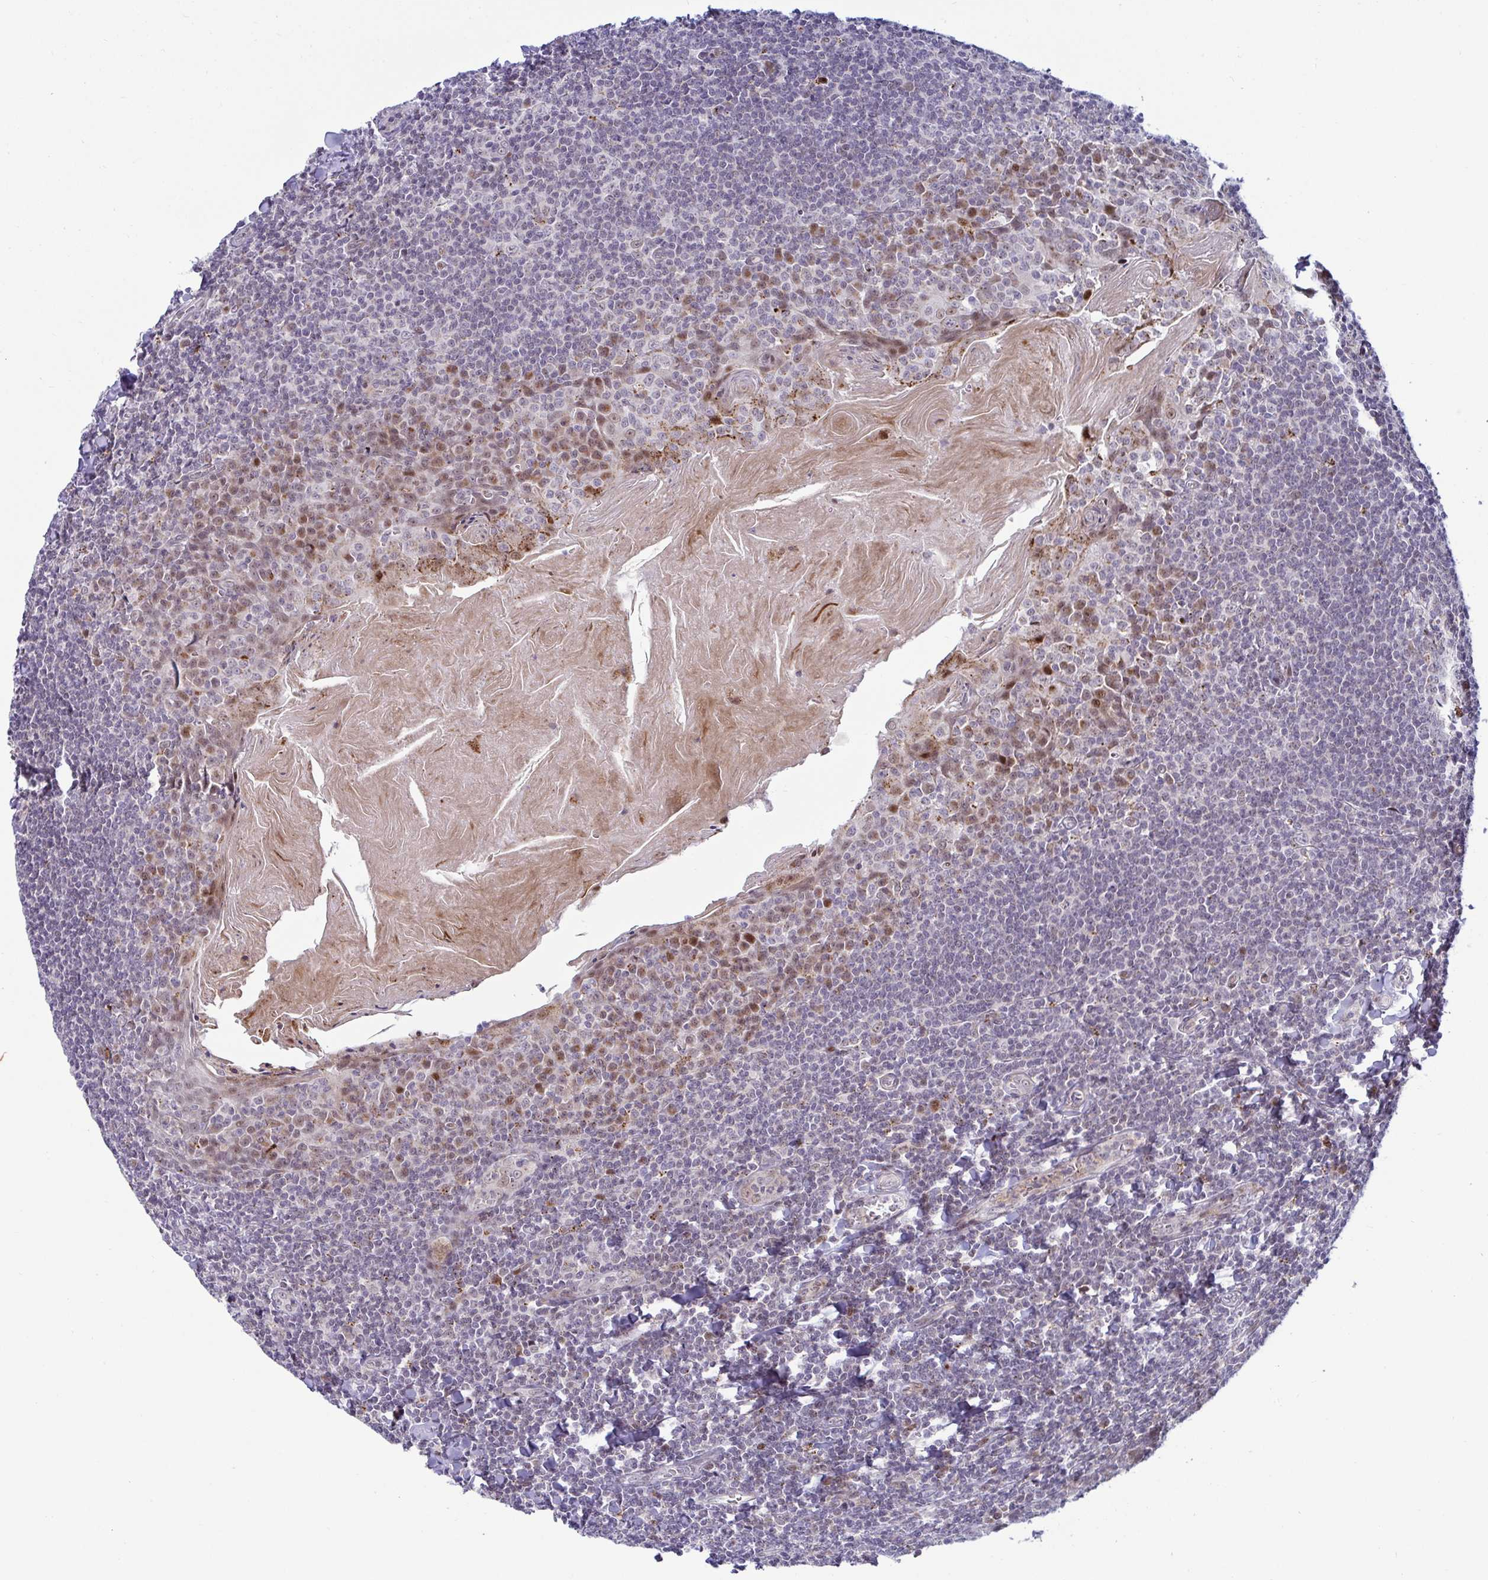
{"staining": {"intensity": "weak", "quantity": "<25%", "location": "cytoplasmic/membranous"}, "tissue": "tonsil", "cell_type": "Non-germinal center cells", "image_type": "normal", "snomed": [{"axis": "morphology", "description": "Normal tissue, NOS"}, {"axis": "topography", "description": "Tonsil"}], "caption": "This is a image of IHC staining of benign tonsil, which shows no expression in non-germinal center cells.", "gene": "DZIP1", "patient": {"sex": "male", "age": 27}}